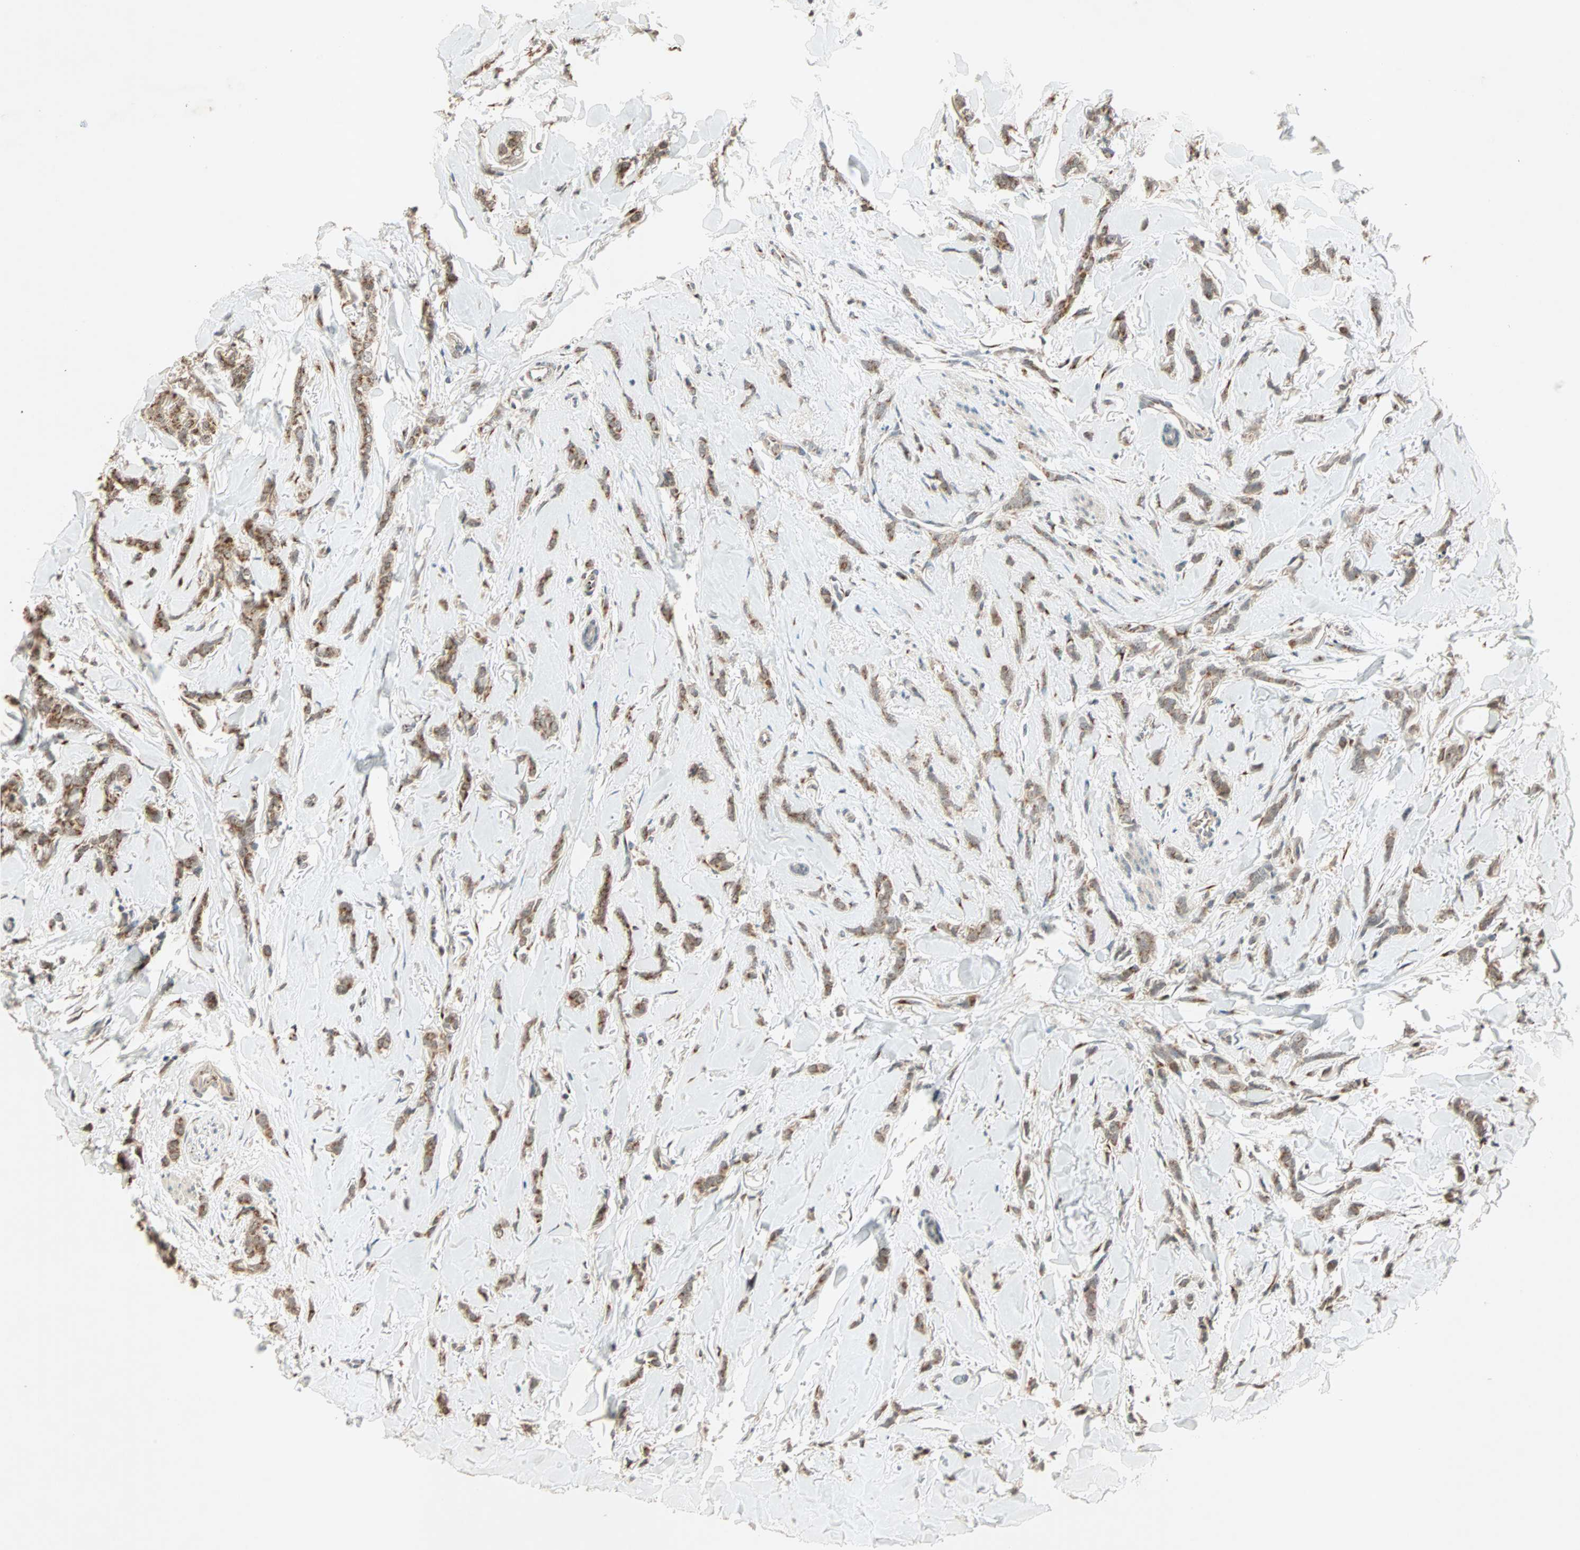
{"staining": {"intensity": "weak", "quantity": ">75%", "location": "cytoplasmic/membranous"}, "tissue": "breast cancer", "cell_type": "Tumor cells", "image_type": "cancer", "snomed": [{"axis": "morphology", "description": "Lobular carcinoma"}, {"axis": "topography", "description": "Skin"}, {"axis": "topography", "description": "Breast"}], "caption": "Weak cytoplasmic/membranous staining is seen in approximately >75% of tumor cells in breast cancer.", "gene": "PRDM2", "patient": {"sex": "female", "age": 46}}